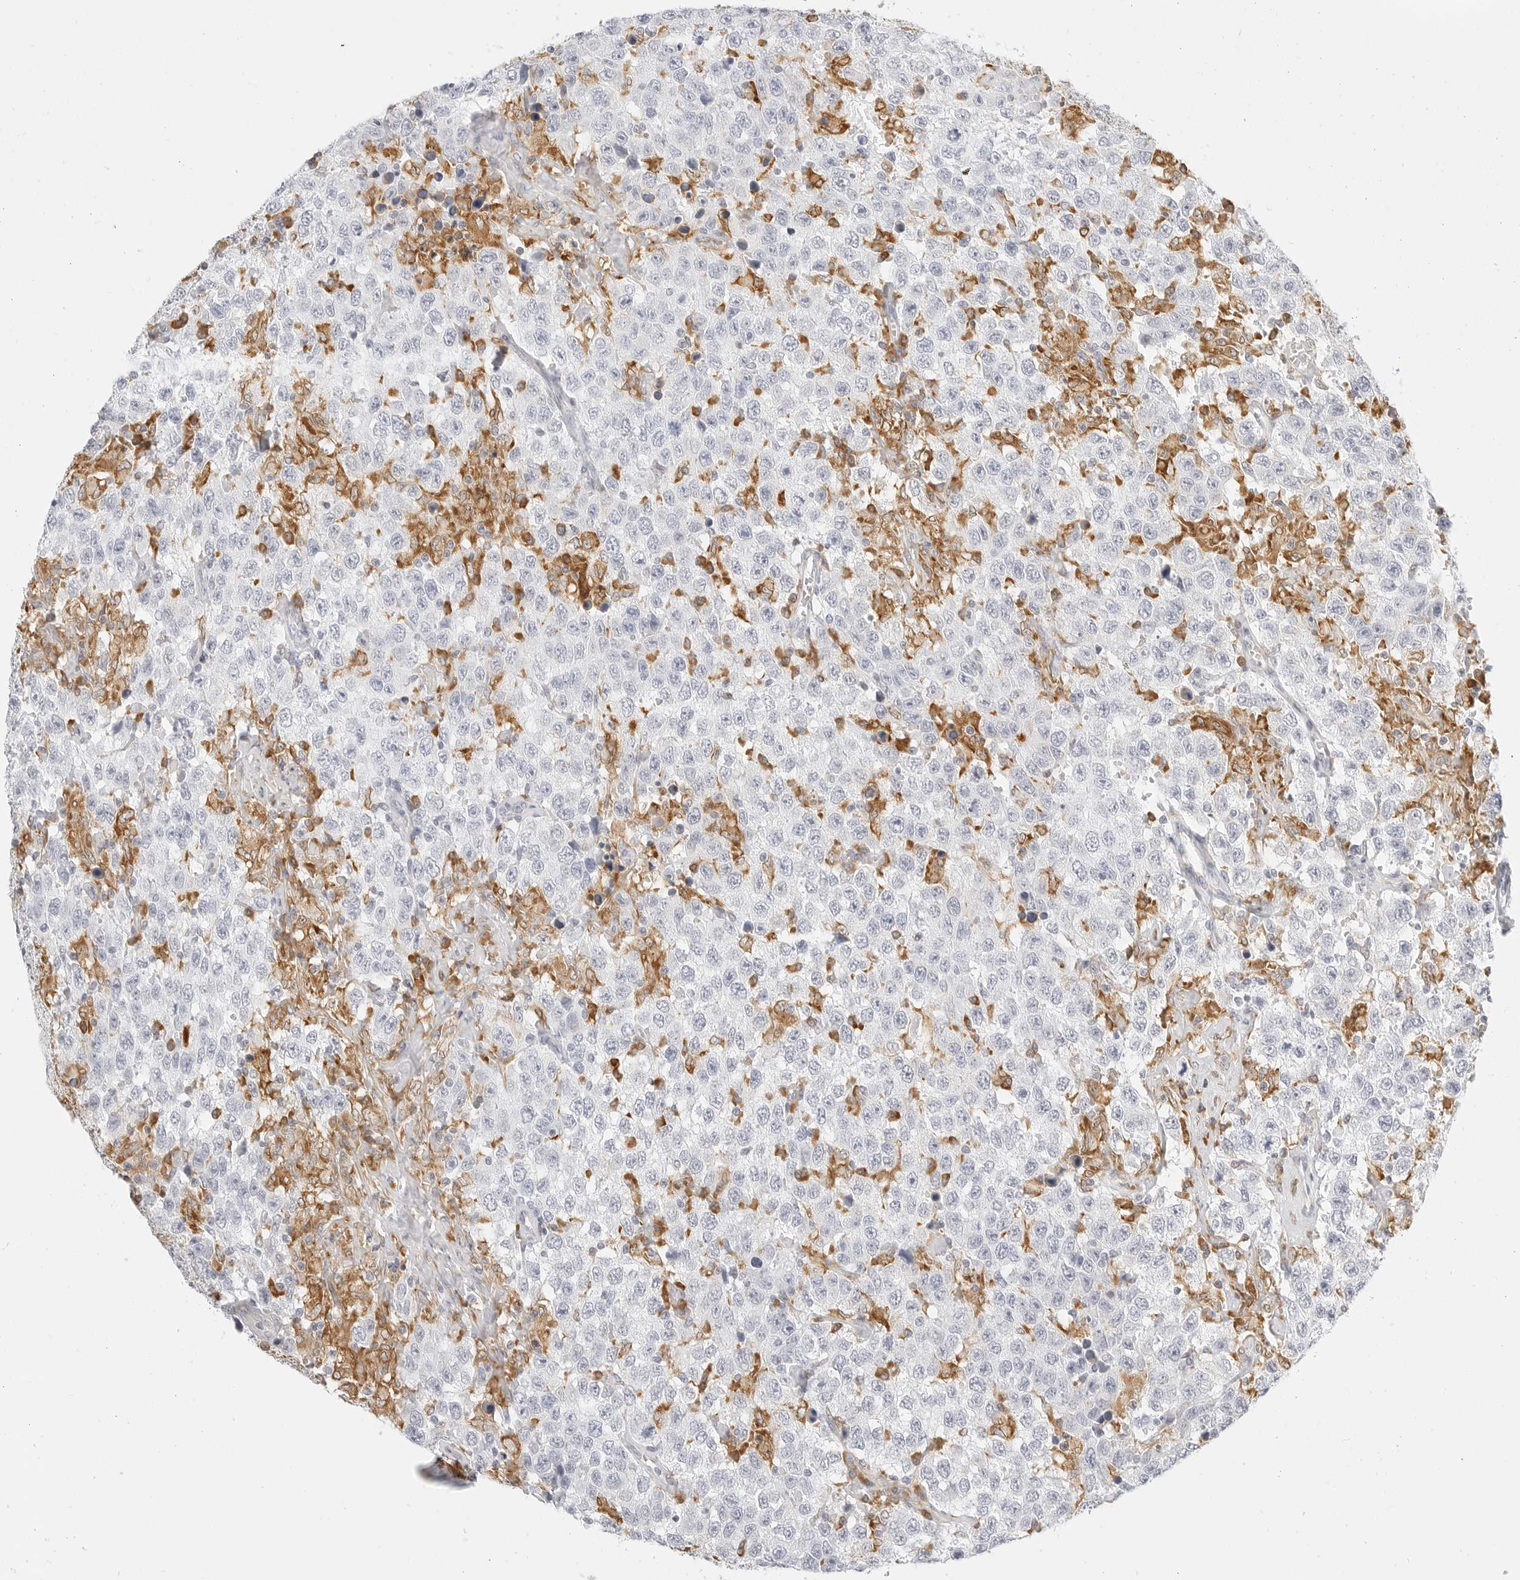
{"staining": {"intensity": "negative", "quantity": "none", "location": "none"}, "tissue": "testis cancer", "cell_type": "Tumor cells", "image_type": "cancer", "snomed": [{"axis": "morphology", "description": "Seminoma, NOS"}, {"axis": "topography", "description": "Testis"}], "caption": "The photomicrograph displays no staining of tumor cells in testis seminoma.", "gene": "THEM4", "patient": {"sex": "male", "age": 41}}